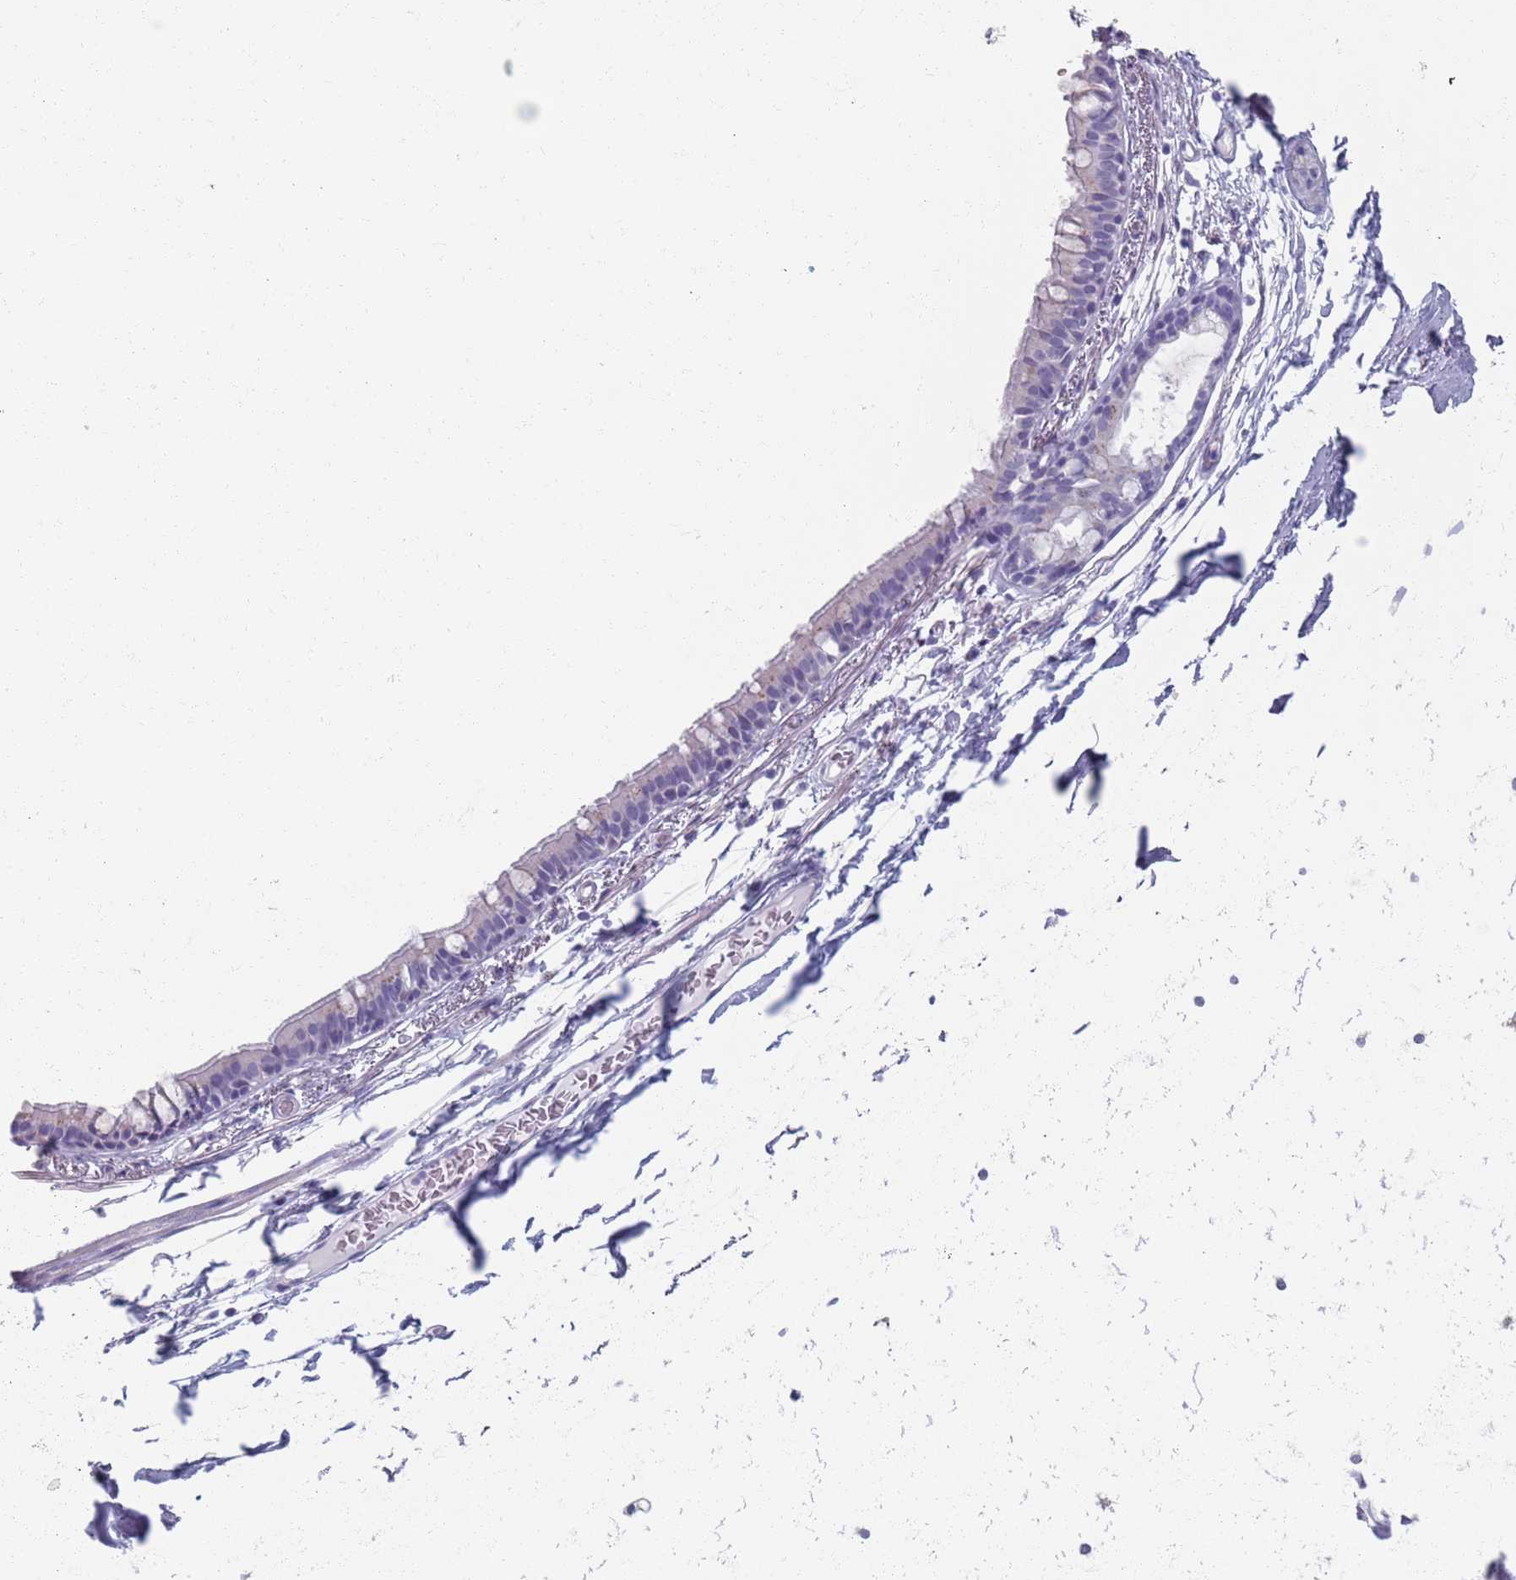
{"staining": {"intensity": "negative", "quantity": "none", "location": "none"}, "tissue": "bronchus", "cell_type": "Respiratory epithelial cells", "image_type": "normal", "snomed": [{"axis": "morphology", "description": "Normal tissue, NOS"}, {"axis": "topography", "description": "Cartilage tissue"}], "caption": "Human bronchus stained for a protein using immunohistochemistry (IHC) reveals no expression in respiratory epithelial cells.", "gene": "PLOD1", "patient": {"sex": "male", "age": 63}}